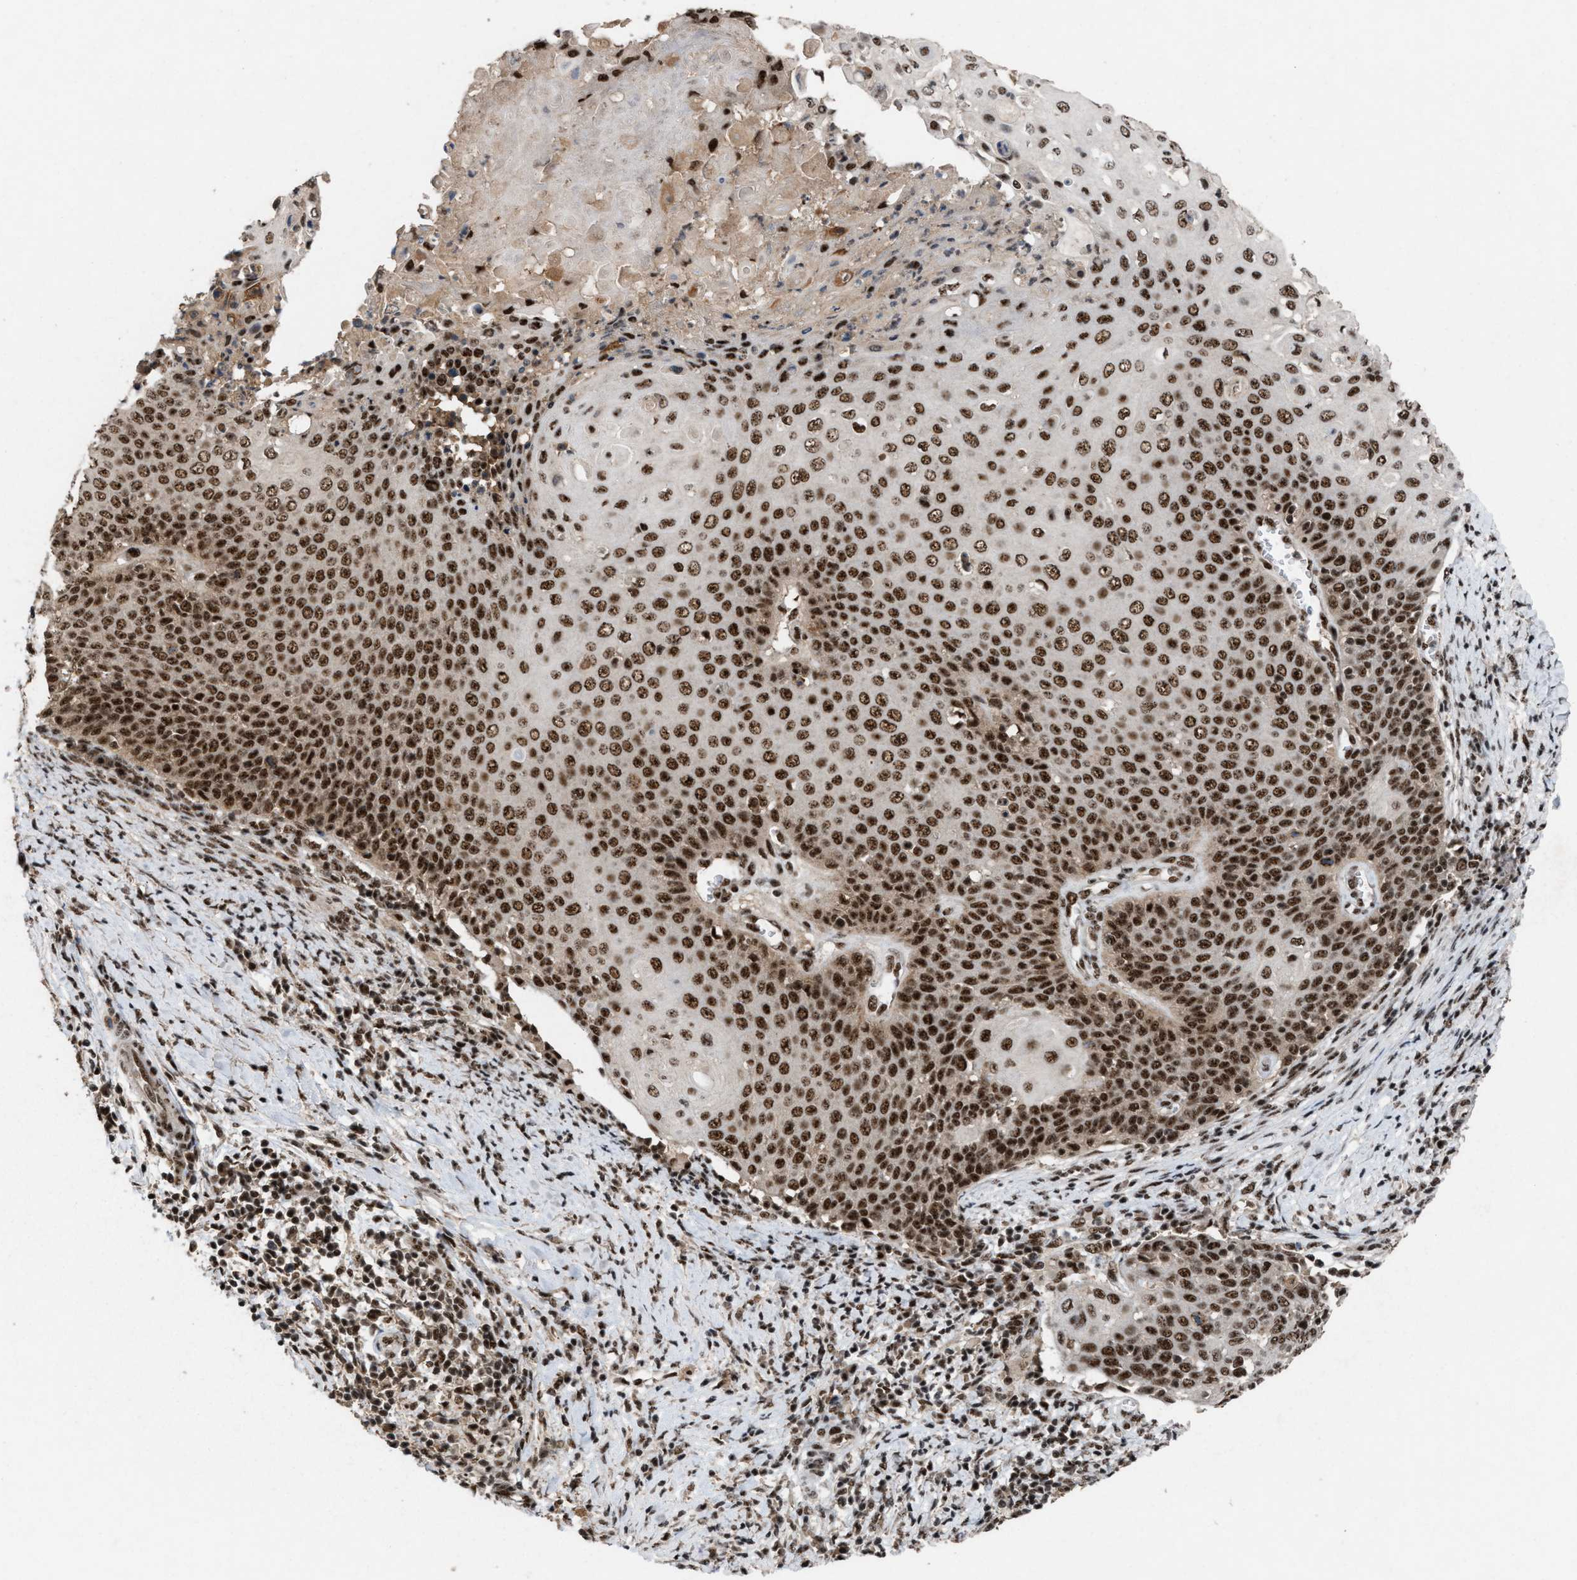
{"staining": {"intensity": "strong", "quantity": ">75%", "location": "nuclear"}, "tissue": "cervical cancer", "cell_type": "Tumor cells", "image_type": "cancer", "snomed": [{"axis": "morphology", "description": "Squamous cell carcinoma, NOS"}, {"axis": "topography", "description": "Cervix"}], "caption": "Immunohistochemistry micrograph of human cervical squamous cell carcinoma stained for a protein (brown), which reveals high levels of strong nuclear staining in about >75% of tumor cells.", "gene": "PRPF4", "patient": {"sex": "female", "age": 39}}